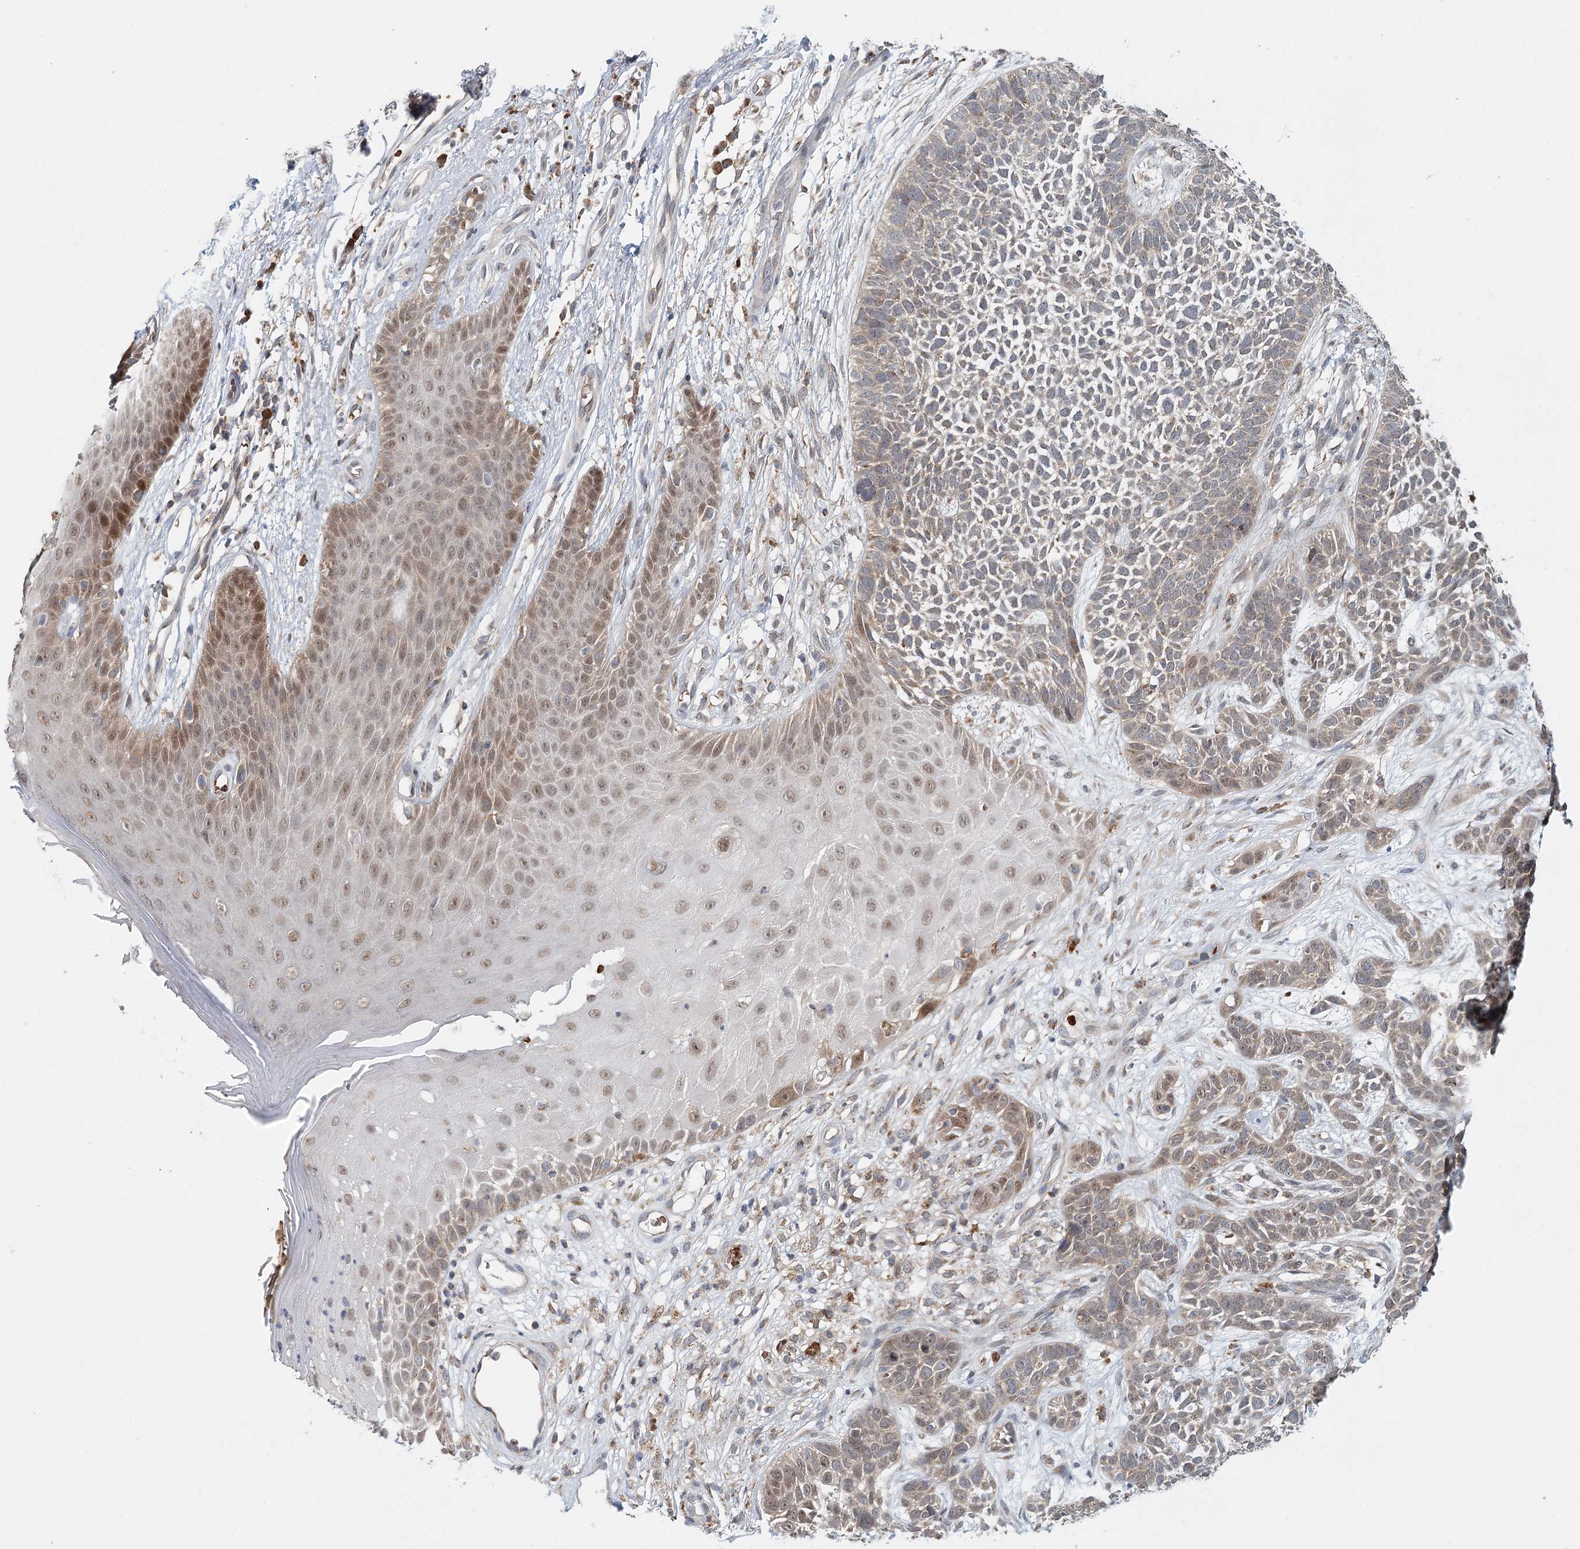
{"staining": {"intensity": "weak", "quantity": "<25%", "location": "cytoplasmic/membranous"}, "tissue": "skin cancer", "cell_type": "Tumor cells", "image_type": "cancer", "snomed": [{"axis": "morphology", "description": "Basal cell carcinoma"}, {"axis": "topography", "description": "Skin"}], "caption": "Tumor cells are negative for brown protein staining in basal cell carcinoma (skin). Brightfield microscopy of immunohistochemistry (IHC) stained with DAB (3,3'-diaminobenzidine) (brown) and hematoxylin (blue), captured at high magnification.", "gene": "ADK", "patient": {"sex": "female", "age": 84}}